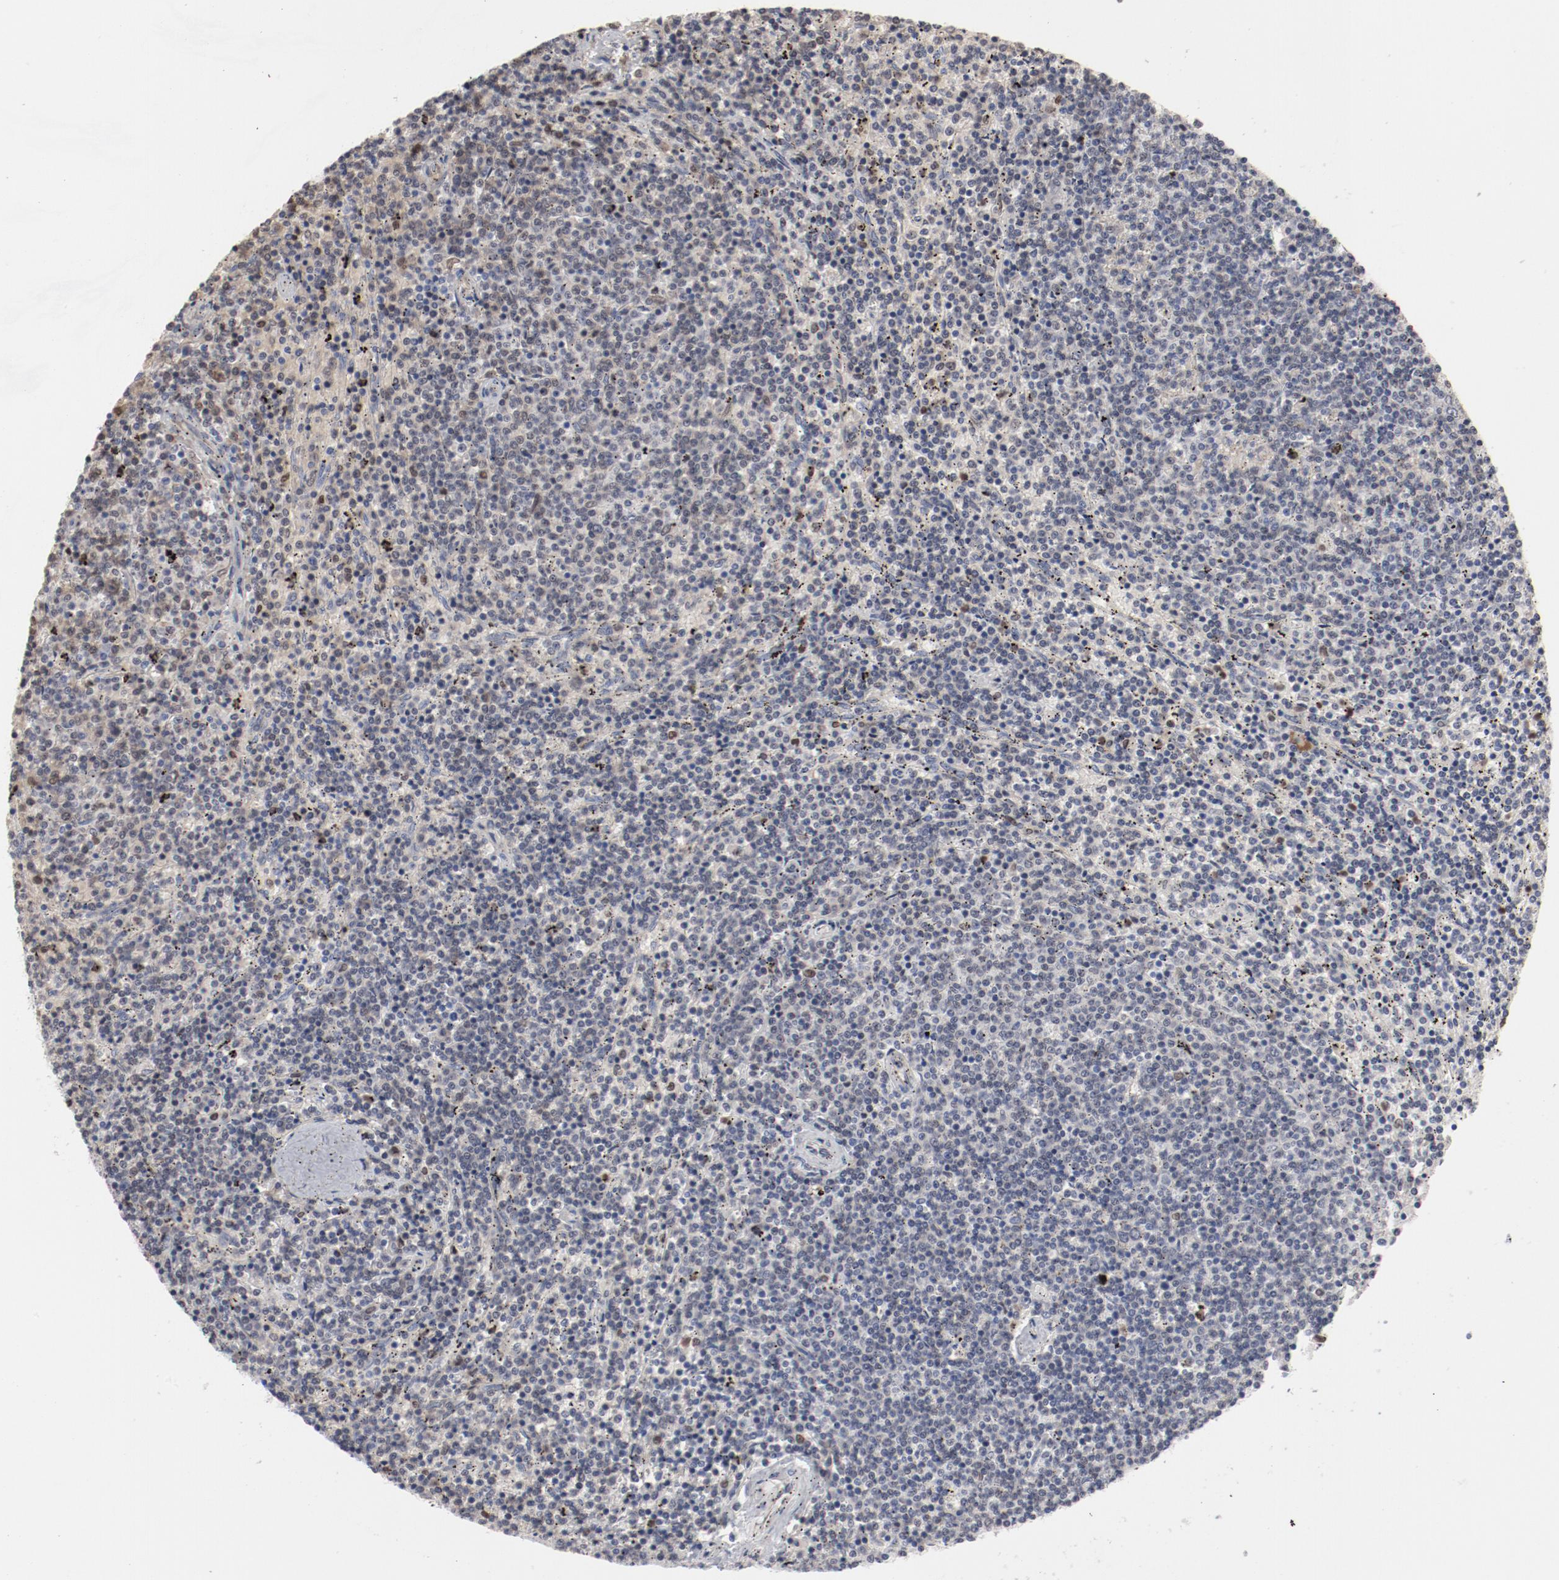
{"staining": {"intensity": "negative", "quantity": "none", "location": "none"}, "tissue": "lymphoma", "cell_type": "Tumor cells", "image_type": "cancer", "snomed": [{"axis": "morphology", "description": "Malignant lymphoma, non-Hodgkin's type, Low grade"}, {"axis": "topography", "description": "Spleen"}], "caption": "High power microscopy photomicrograph of an IHC image of lymphoma, revealing no significant expression in tumor cells. (Stains: DAB (3,3'-diaminobenzidine) immunohistochemistry with hematoxylin counter stain, Microscopy: brightfield microscopy at high magnification).", "gene": "SPI1", "patient": {"sex": "female", "age": 50}}